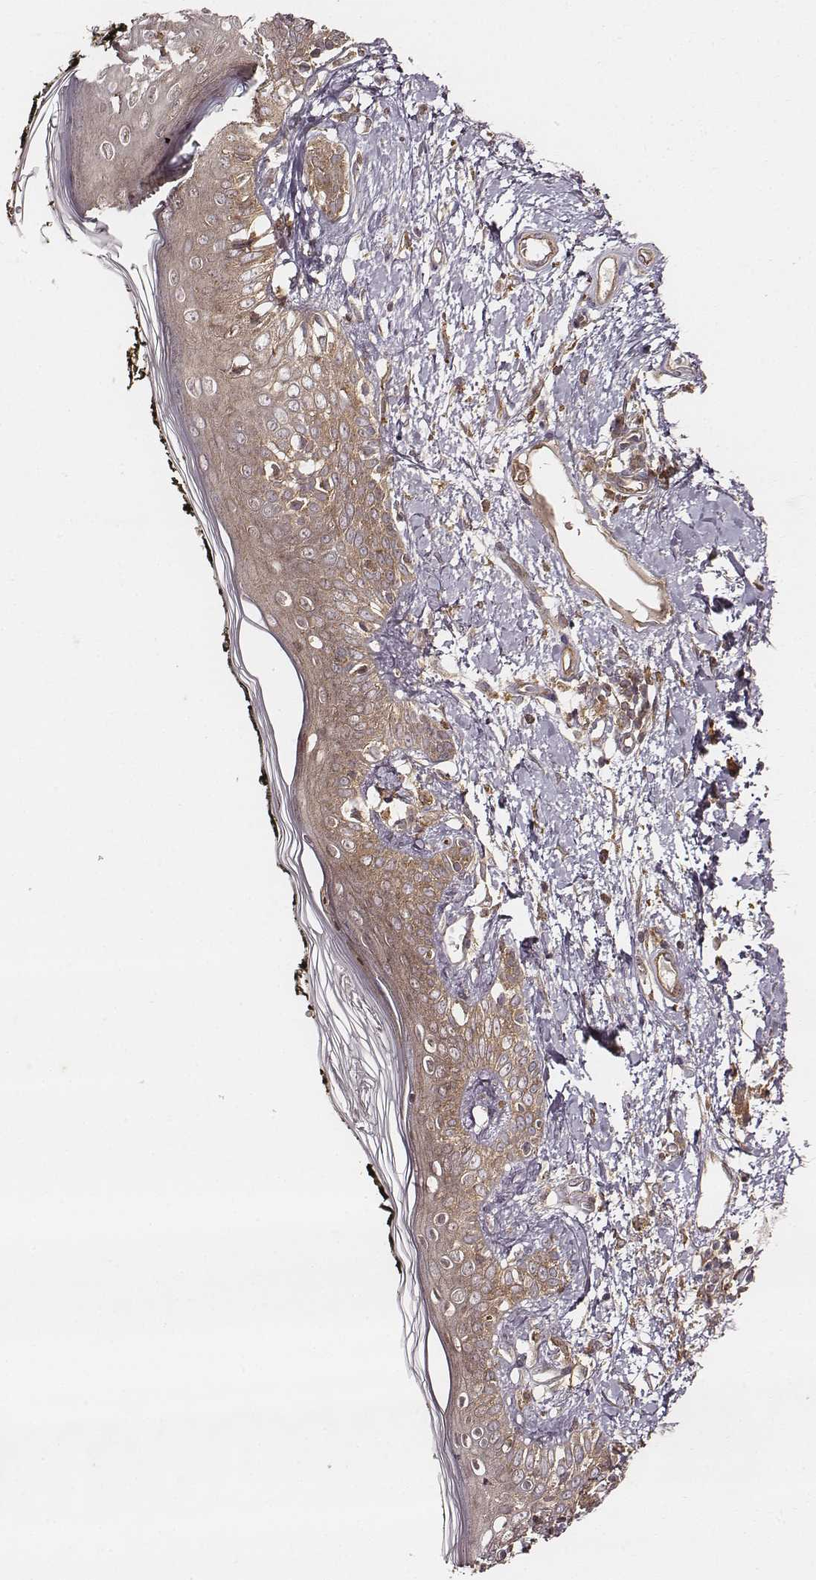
{"staining": {"intensity": "strong", "quantity": ">75%", "location": "cytoplasmic/membranous"}, "tissue": "skin", "cell_type": "Fibroblasts", "image_type": "normal", "snomed": [{"axis": "morphology", "description": "Normal tissue, NOS"}, {"axis": "topography", "description": "Skin"}], "caption": "The image demonstrates staining of unremarkable skin, revealing strong cytoplasmic/membranous protein staining (brown color) within fibroblasts.", "gene": "VPS26A", "patient": {"sex": "male", "age": 76}}